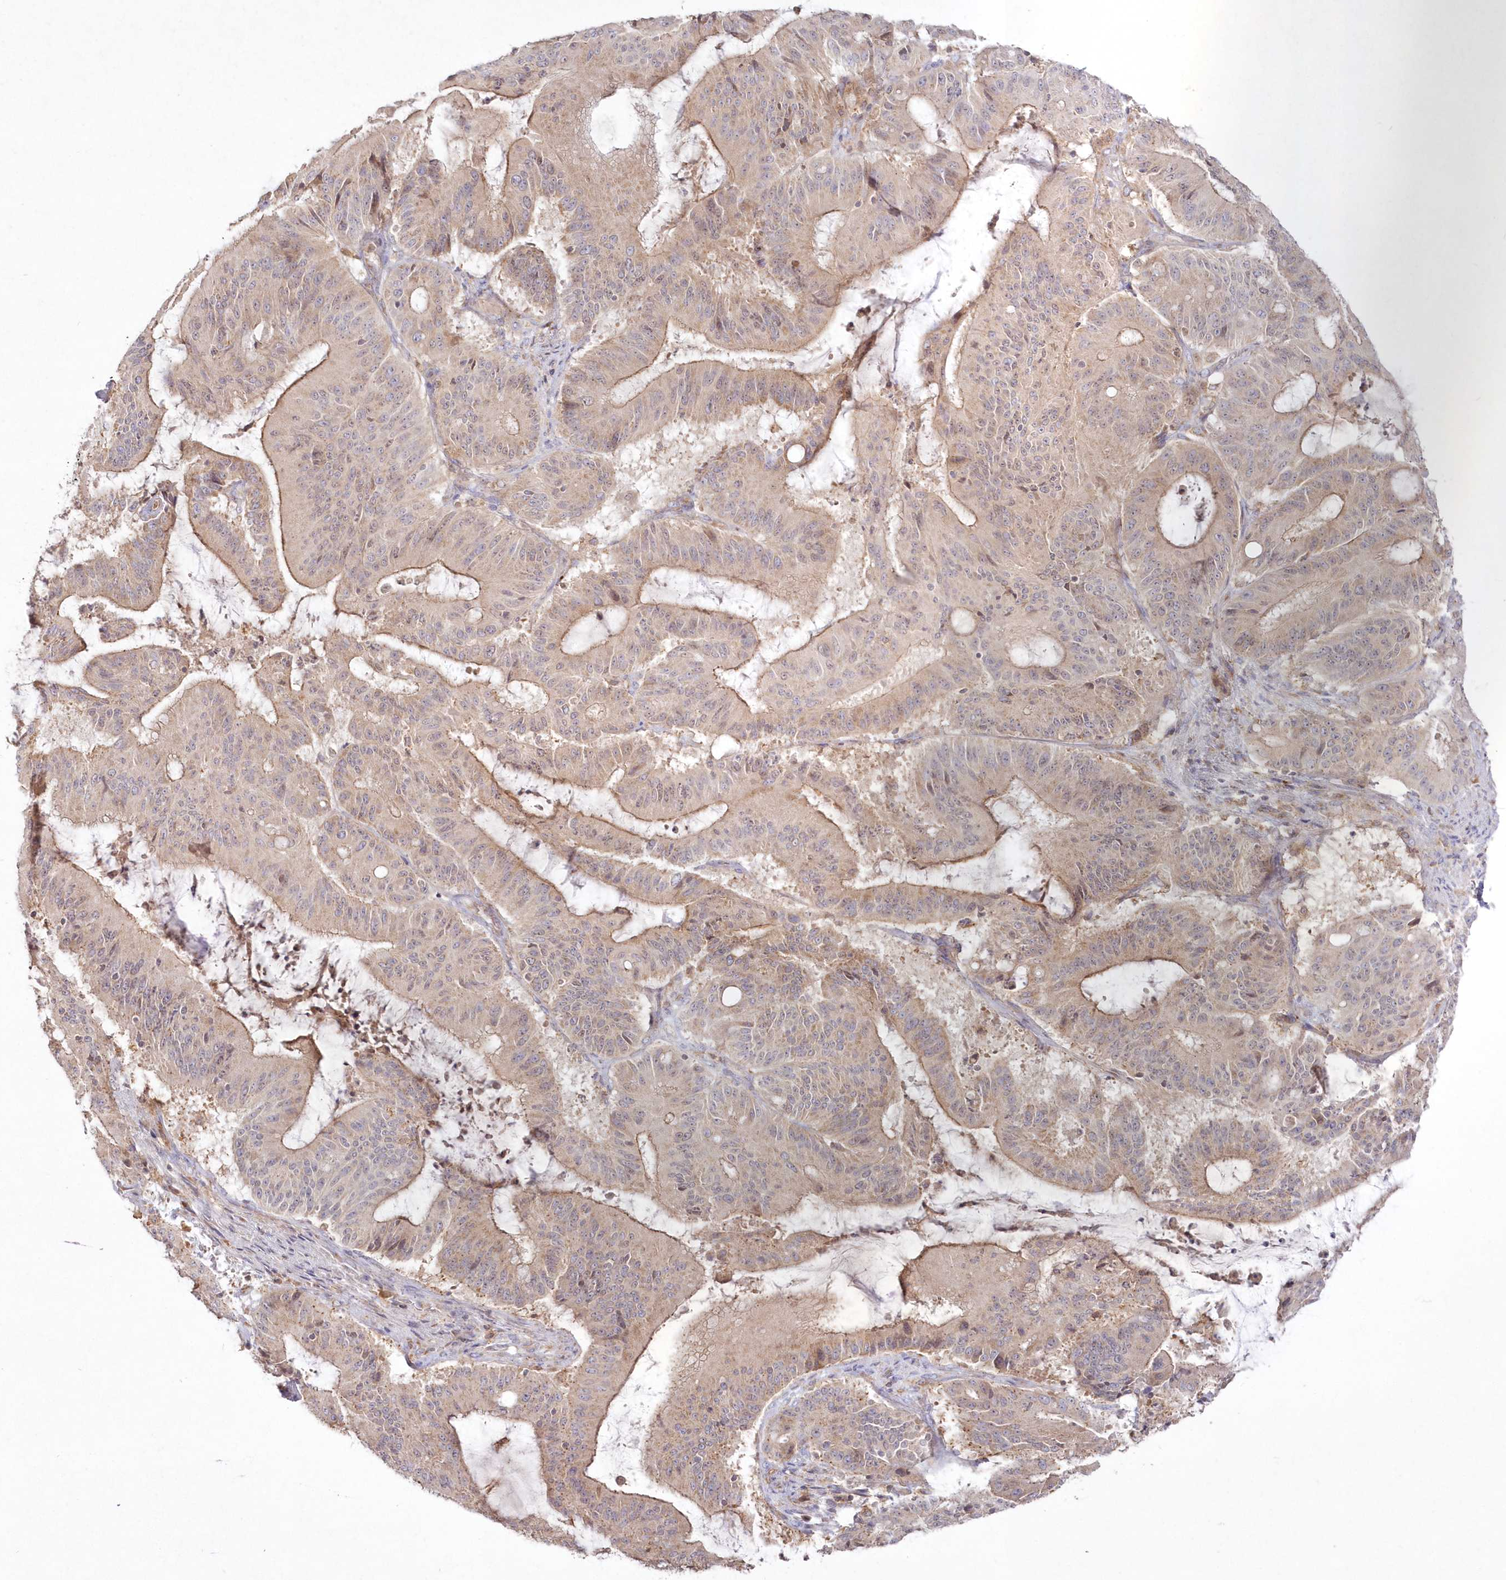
{"staining": {"intensity": "weak", "quantity": ">75%", "location": "cytoplasmic/membranous"}, "tissue": "liver cancer", "cell_type": "Tumor cells", "image_type": "cancer", "snomed": [{"axis": "morphology", "description": "Normal tissue, NOS"}, {"axis": "morphology", "description": "Cholangiocarcinoma"}, {"axis": "topography", "description": "Liver"}, {"axis": "topography", "description": "Peripheral nerve tissue"}], "caption": "Weak cytoplasmic/membranous protein positivity is identified in about >75% of tumor cells in liver cancer. Nuclei are stained in blue.", "gene": "ARSB", "patient": {"sex": "female", "age": 73}}